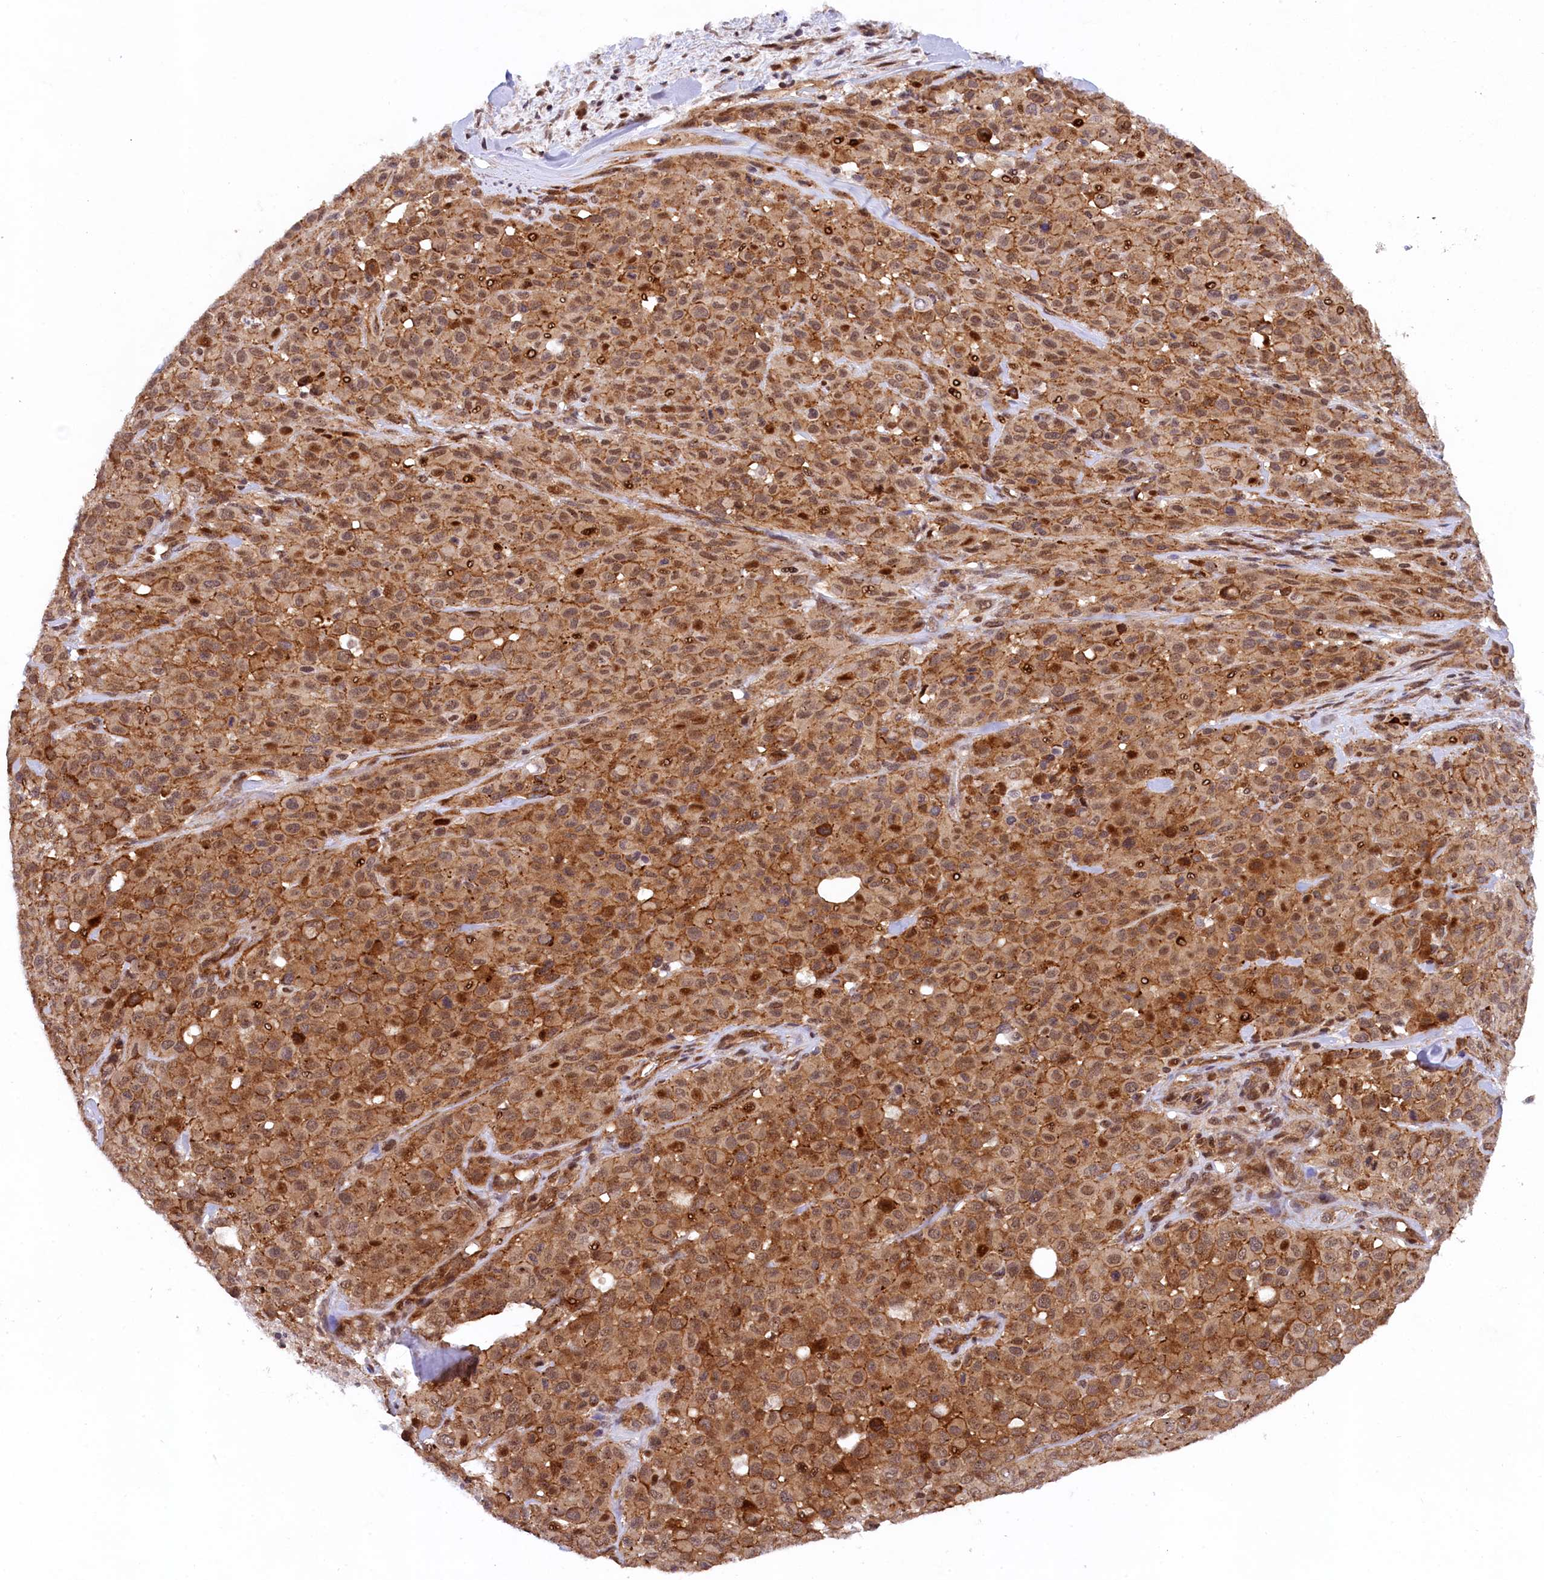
{"staining": {"intensity": "moderate", "quantity": ">75%", "location": "cytoplasmic/membranous"}, "tissue": "melanoma", "cell_type": "Tumor cells", "image_type": "cancer", "snomed": [{"axis": "morphology", "description": "Malignant melanoma, Metastatic site"}, {"axis": "topography", "description": "Skin"}], "caption": "A histopathology image of human malignant melanoma (metastatic site) stained for a protein shows moderate cytoplasmic/membranous brown staining in tumor cells.", "gene": "ARL14EP", "patient": {"sex": "female", "age": 81}}